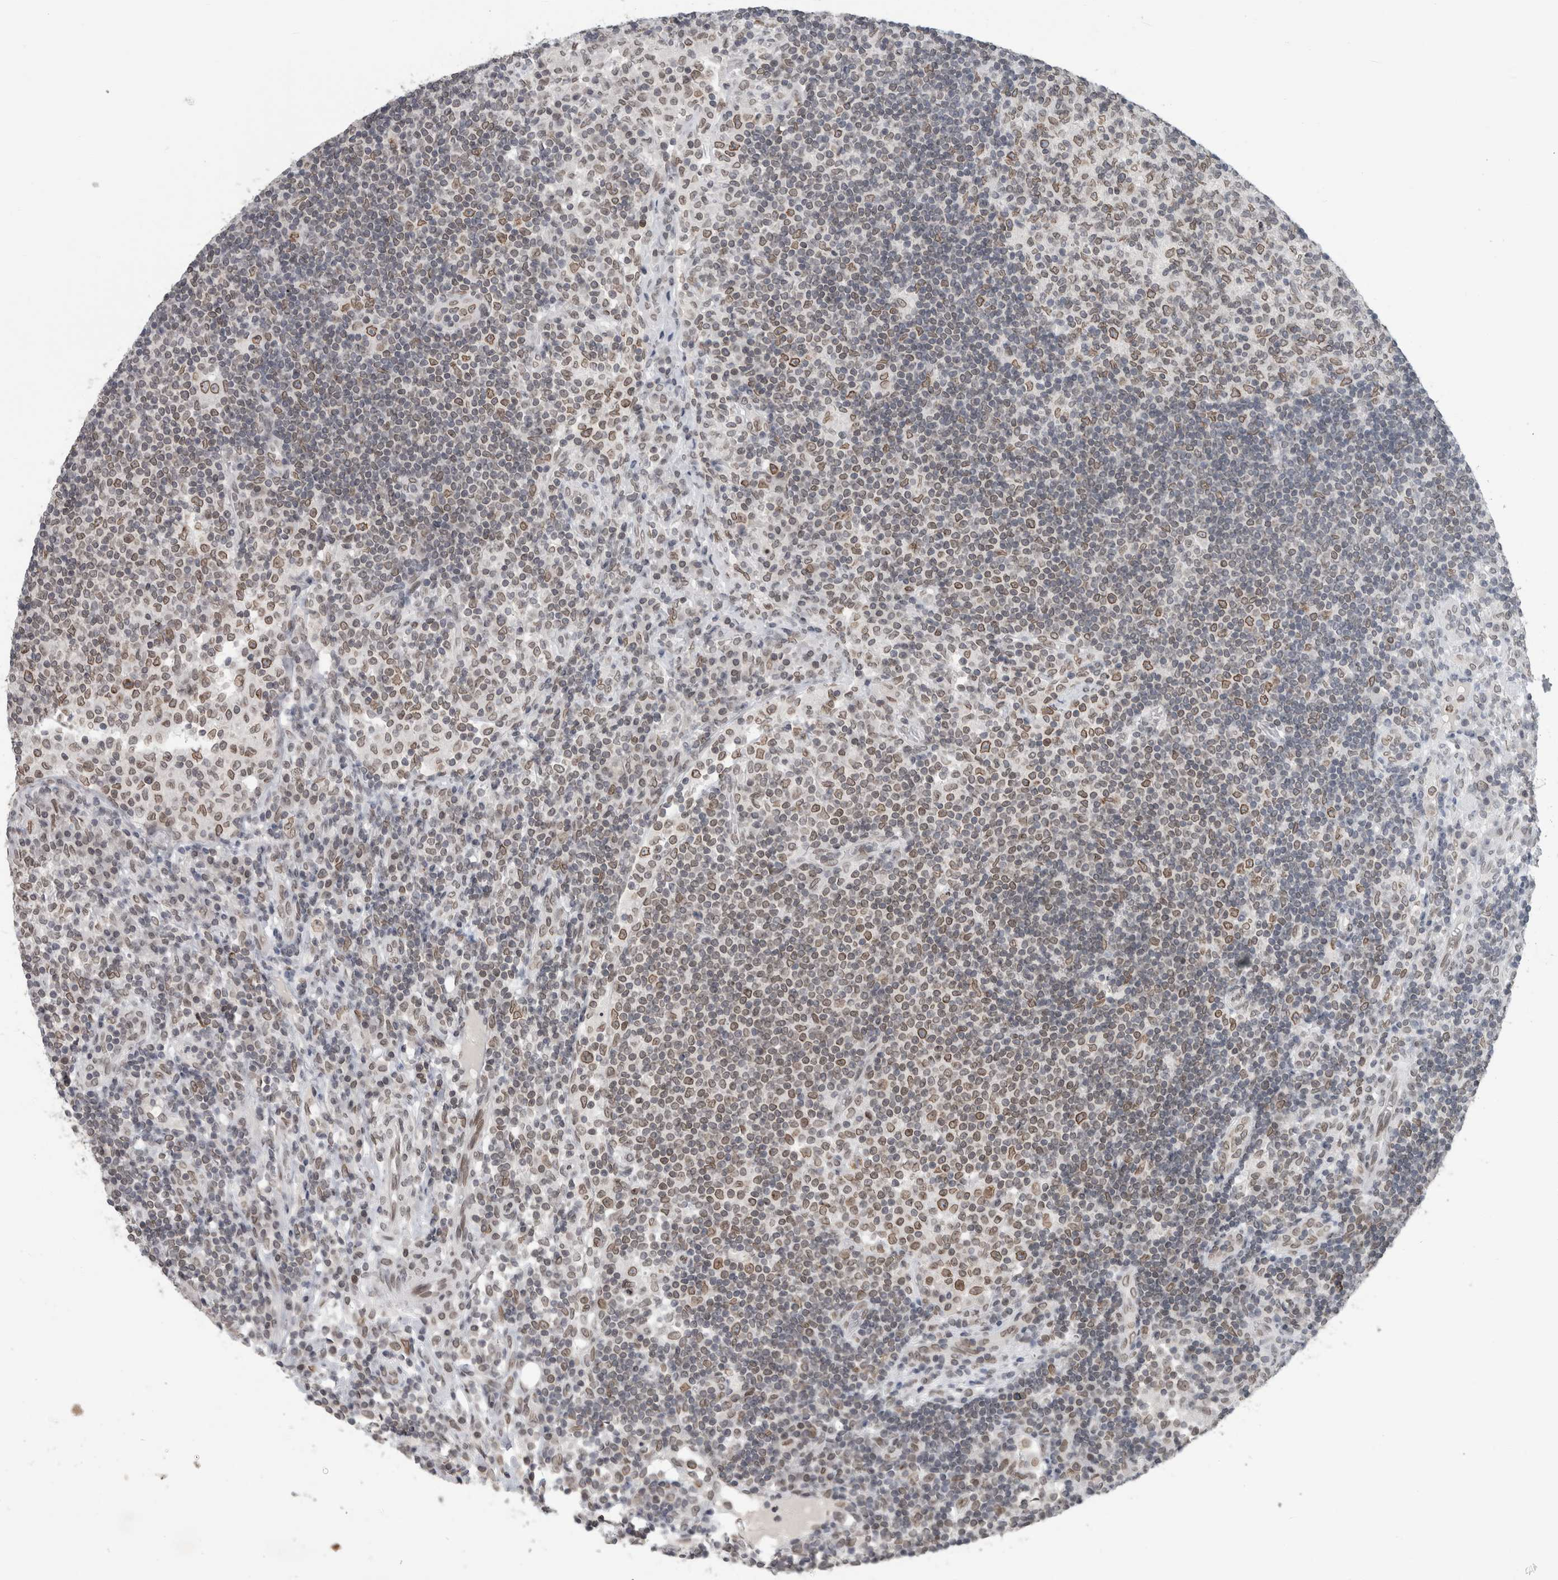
{"staining": {"intensity": "weak", "quantity": ">75%", "location": "cytoplasmic/membranous,nuclear"}, "tissue": "lymph node", "cell_type": "Germinal center cells", "image_type": "normal", "snomed": [{"axis": "morphology", "description": "Normal tissue, NOS"}, {"axis": "topography", "description": "Lymph node"}], "caption": "About >75% of germinal center cells in unremarkable lymph node display weak cytoplasmic/membranous,nuclear protein expression as visualized by brown immunohistochemical staining.", "gene": "ZNF770", "patient": {"sex": "female", "age": 53}}